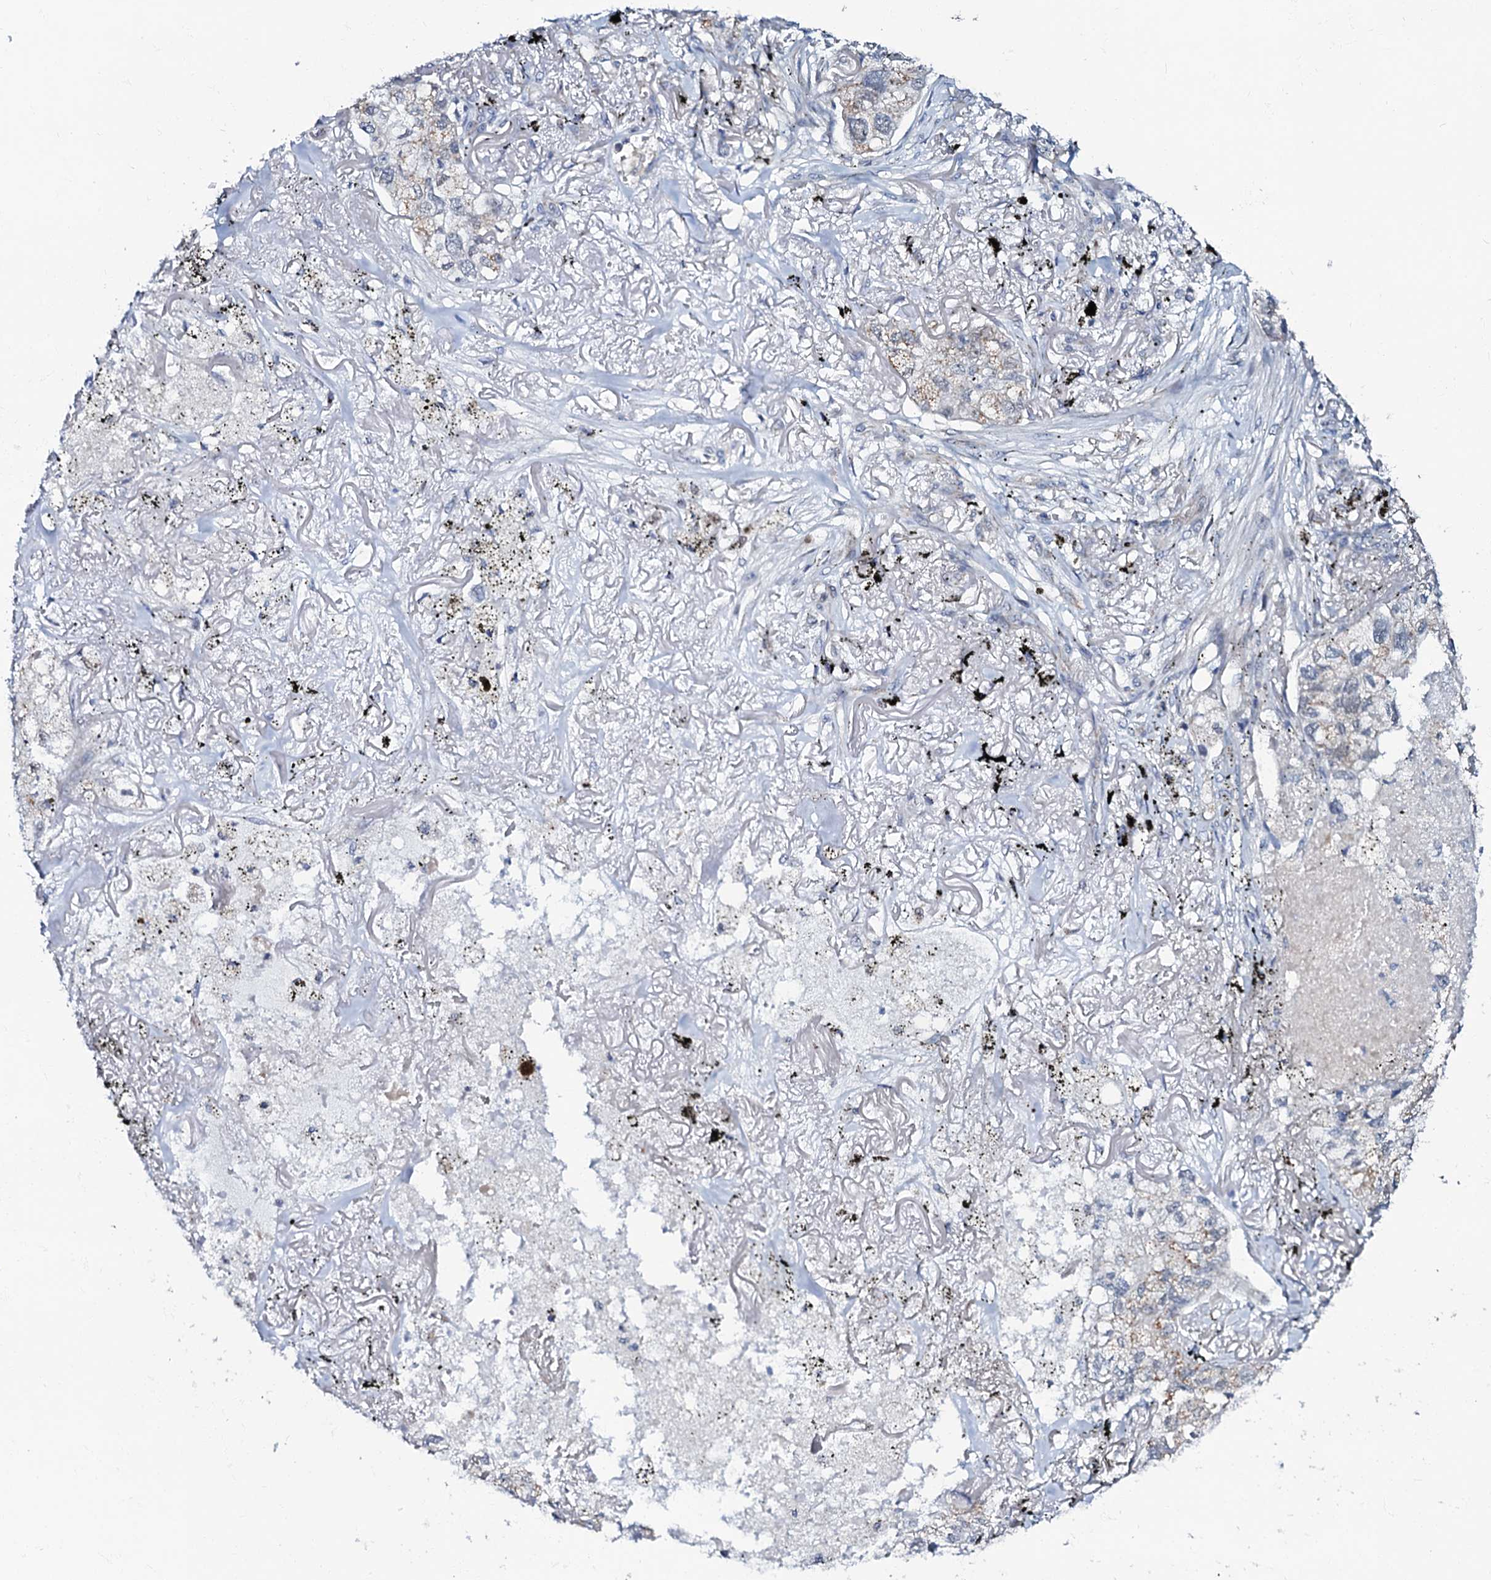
{"staining": {"intensity": "weak", "quantity": "<25%", "location": "cytoplasmic/membranous"}, "tissue": "lung cancer", "cell_type": "Tumor cells", "image_type": "cancer", "snomed": [{"axis": "morphology", "description": "Adenocarcinoma, NOS"}, {"axis": "topography", "description": "Lung"}], "caption": "Immunohistochemistry image of human lung adenocarcinoma stained for a protein (brown), which demonstrates no expression in tumor cells.", "gene": "MRPL51", "patient": {"sex": "male", "age": 65}}